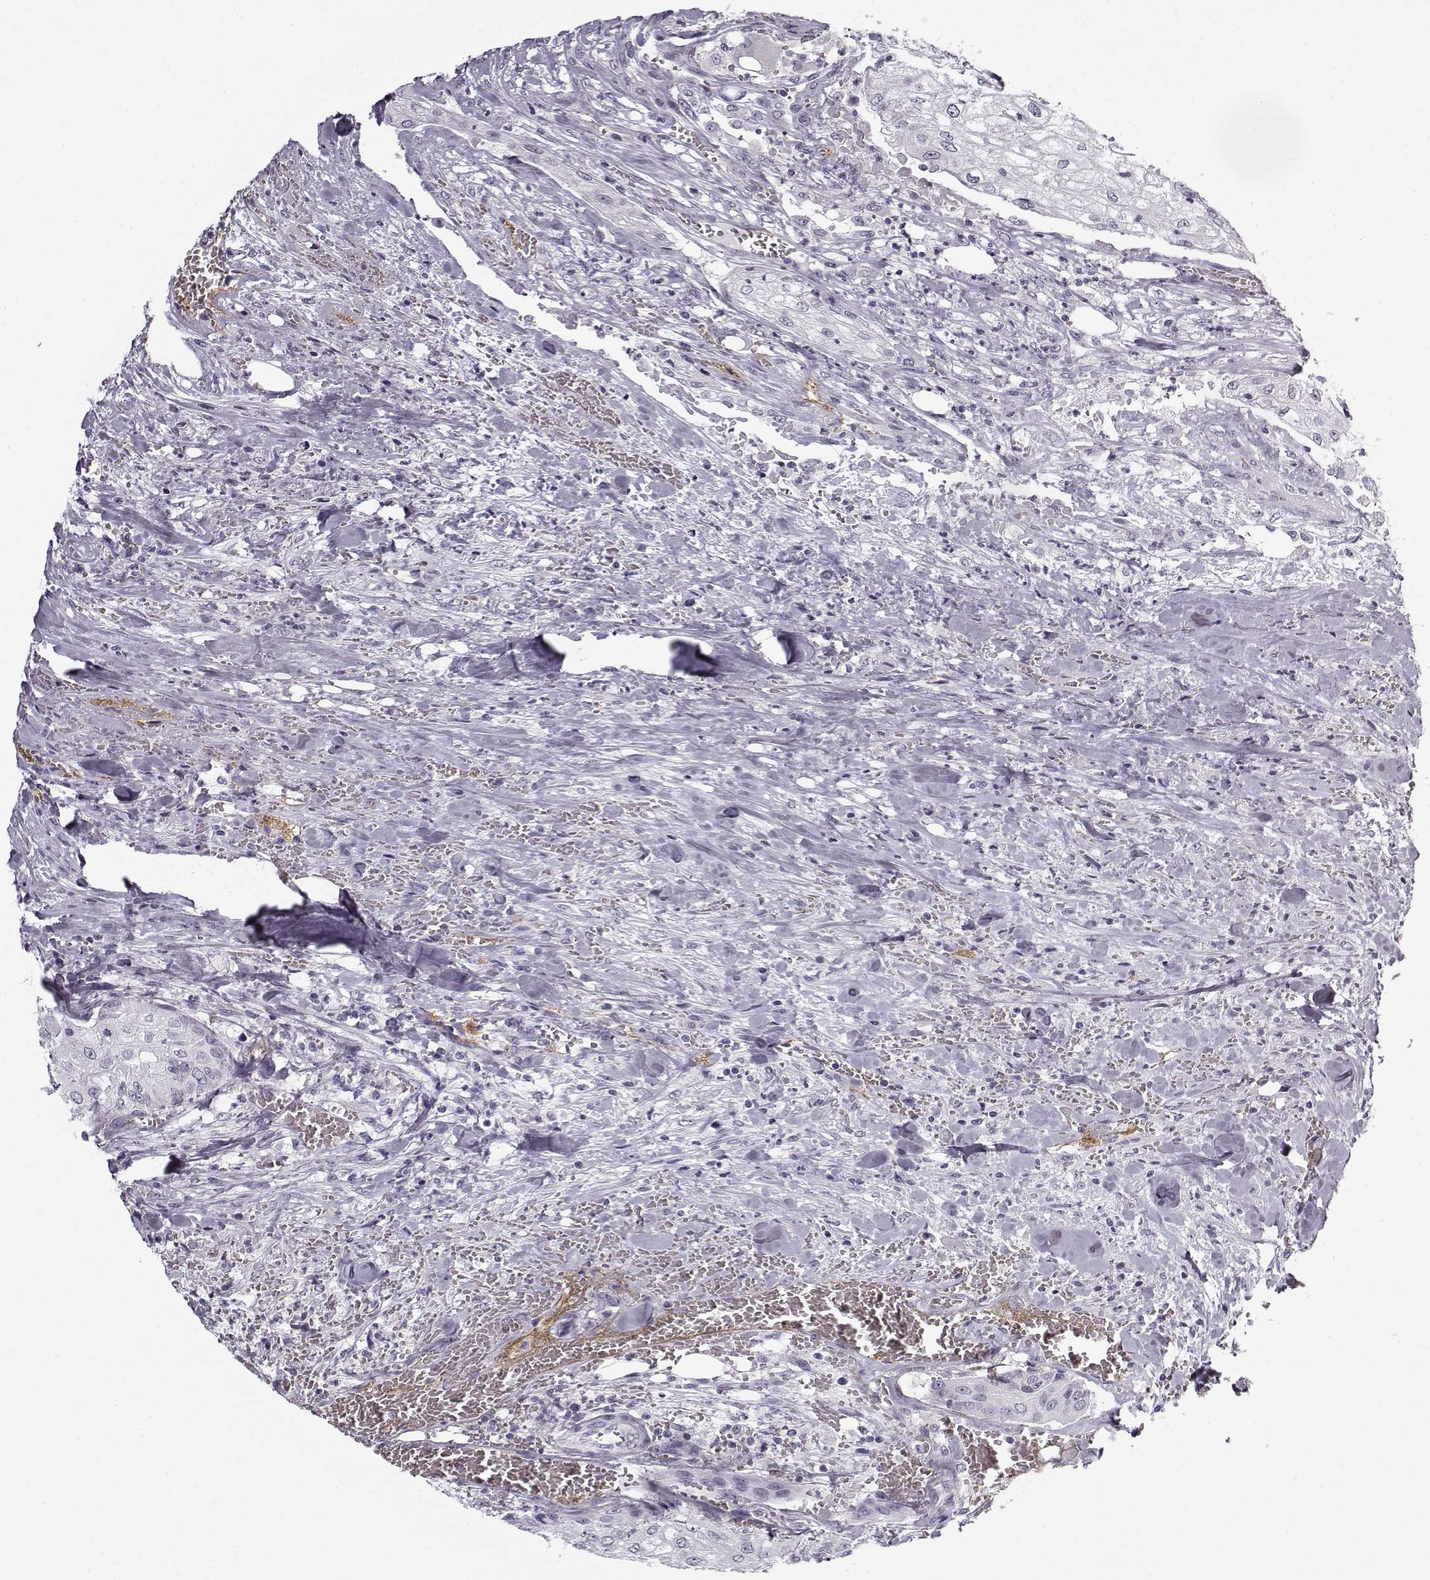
{"staining": {"intensity": "negative", "quantity": "none", "location": "none"}, "tissue": "urothelial cancer", "cell_type": "Tumor cells", "image_type": "cancer", "snomed": [{"axis": "morphology", "description": "Urothelial carcinoma, High grade"}, {"axis": "topography", "description": "Urinary bladder"}], "caption": "Urothelial cancer stained for a protein using immunohistochemistry (IHC) reveals no positivity tumor cells.", "gene": "SNCA", "patient": {"sex": "male", "age": 62}}